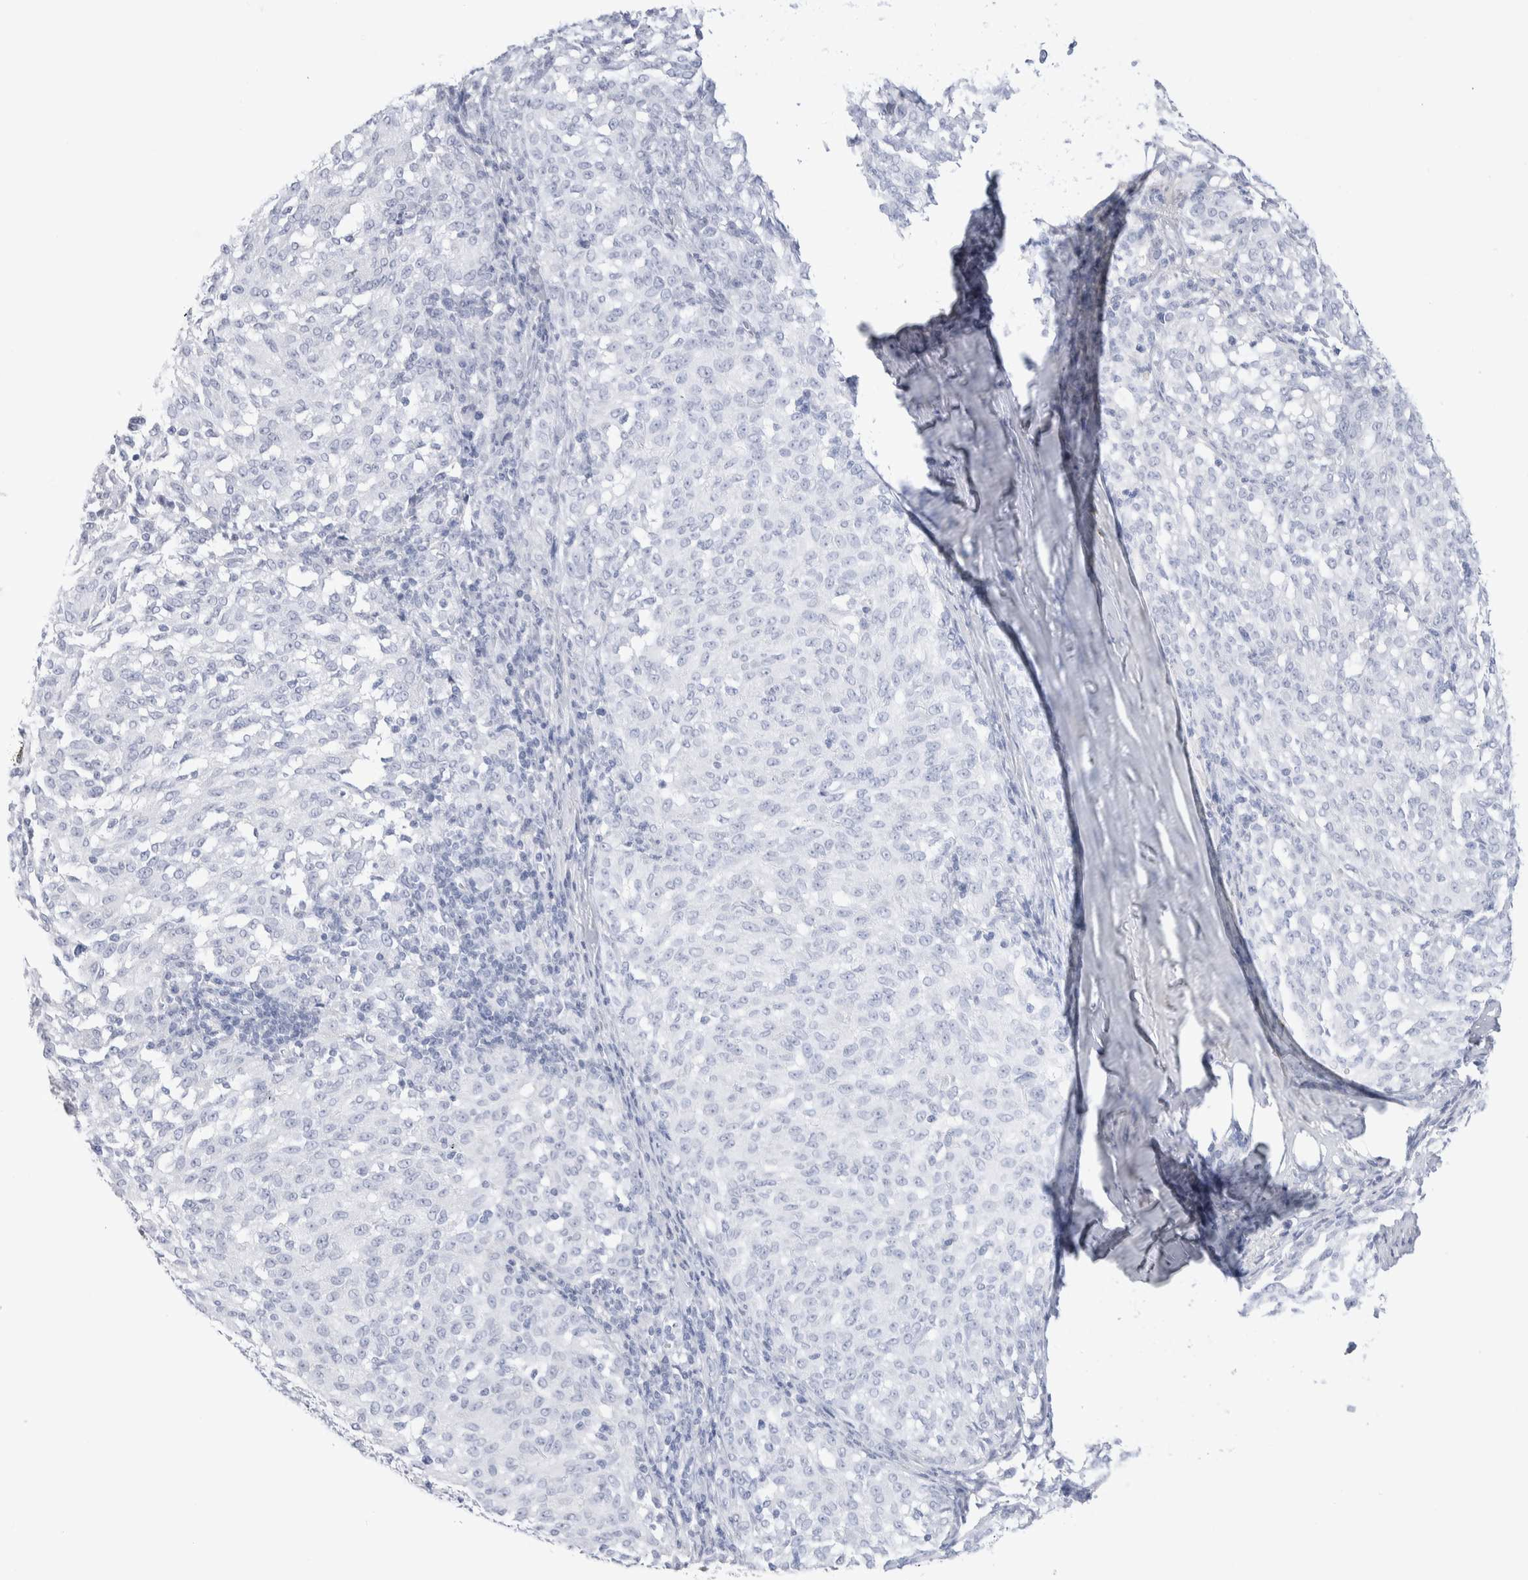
{"staining": {"intensity": "negative", "quantity": "none", "location": "none"}, "tissue": "melanoma", "cell_type": "Tumor cells", "image_type": "cancer", "snomed": [{"axis": "morphology", "description": "Malignant melanoma, NOS"}, {"axis": "topography", "description": "Skin"}], "caption": "DAB (3,3'-diaminobenzidine) immunohistochemical staining of human malignant melanoma shows no significant positivity in tumor cells.", "gene": "GDA", "patient": {"sex": "female", "age": 72}}